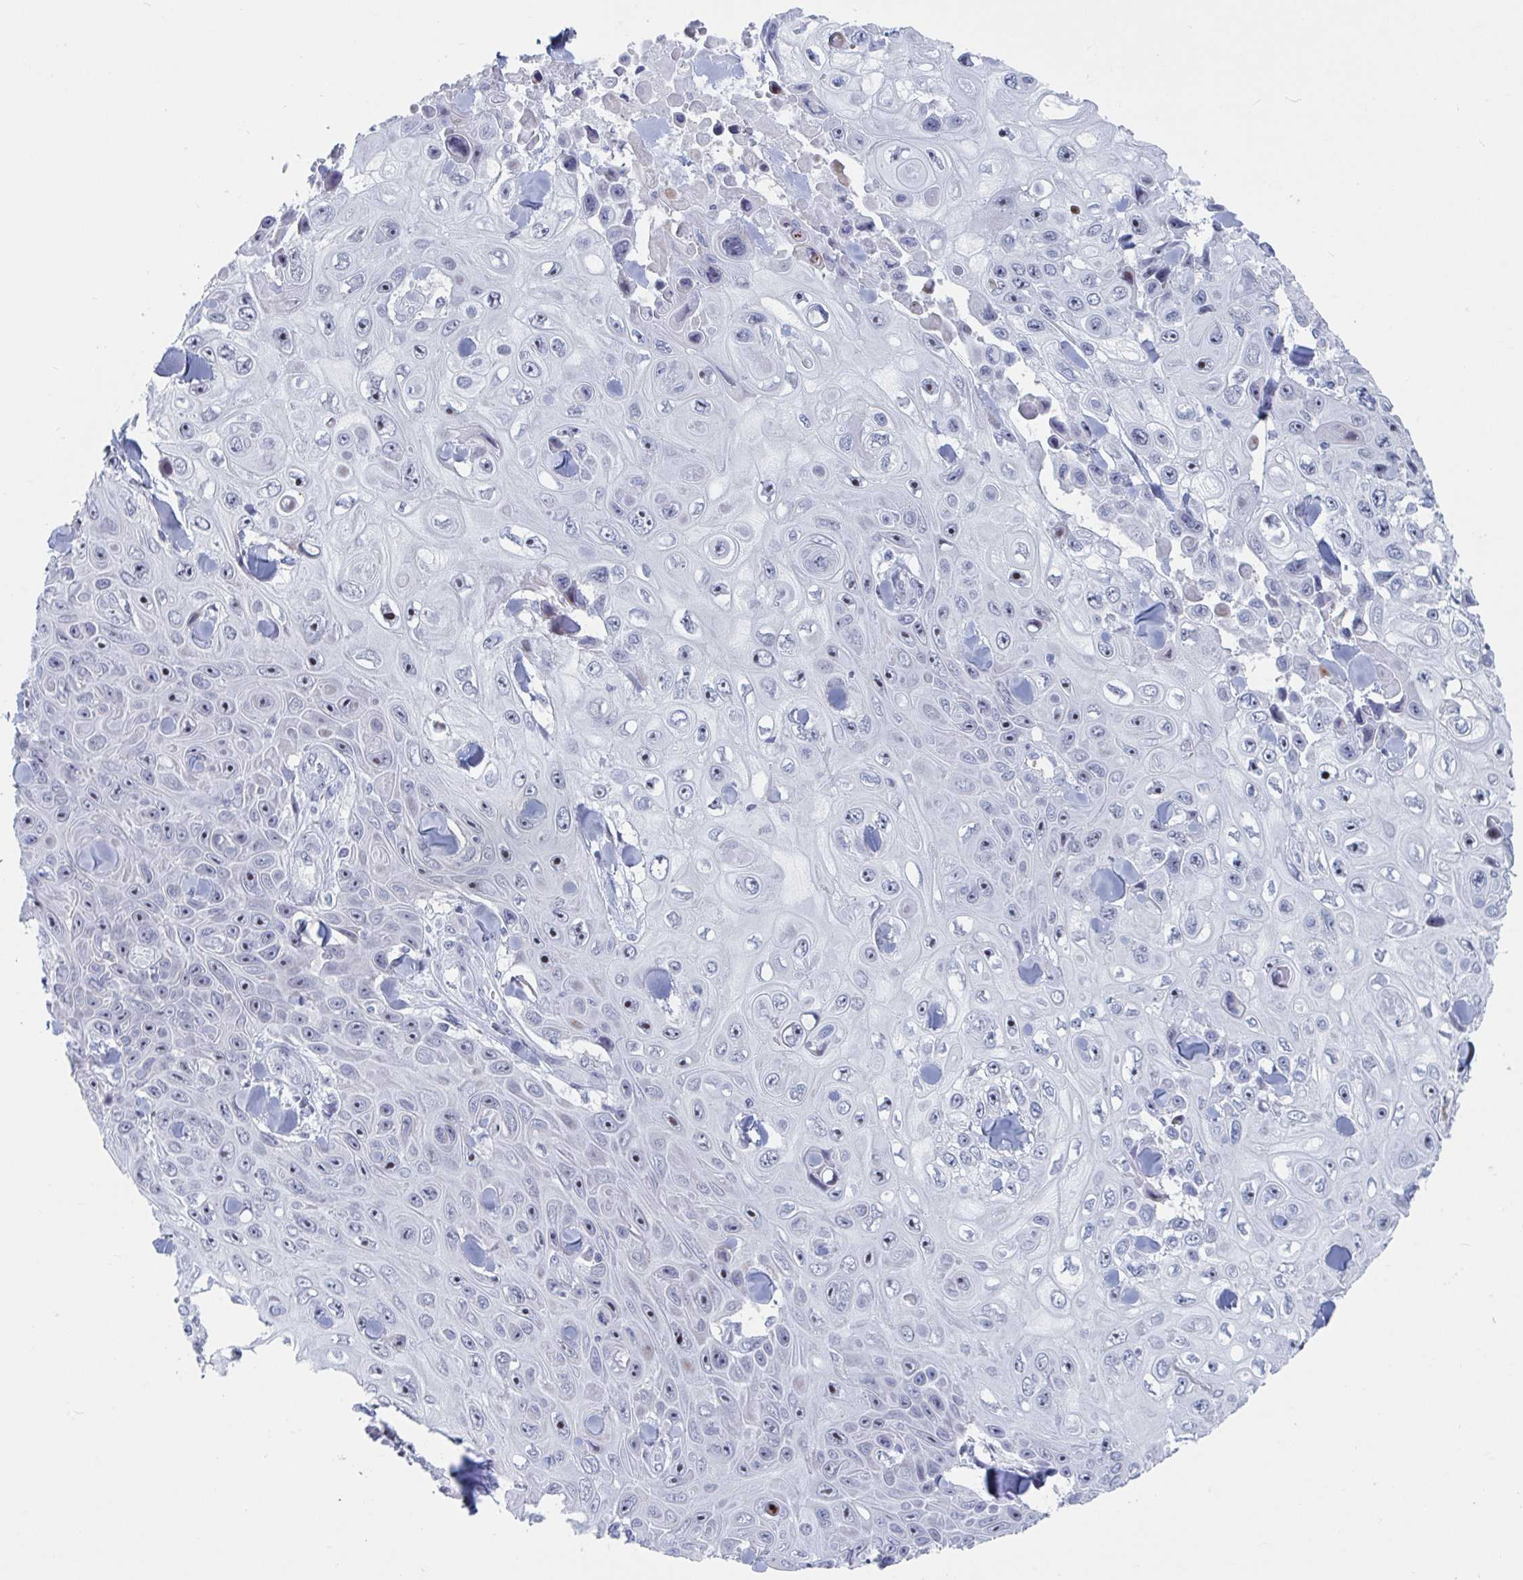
{"staining": {"intensity": "moderate", "quantity": ">75%", "location": "nuclear"}, "tissue": "skin cancer", "cell_type": "Tumor cells", "image_type": "cancer", "snomed": [{"axis": "morphology", "description": "Squamous cell carcinoma, NOS"}, {"axis": "topography", "description": "Skin"}], "caption": "Immunohistochemical staining of squamous cell carcinoma (skin) reveals medium levels of moderate nuclear protein staining in about >75% of tumor cells.", "gene": "NR1H2", "patient": {"sex": "male", "age": 82}}